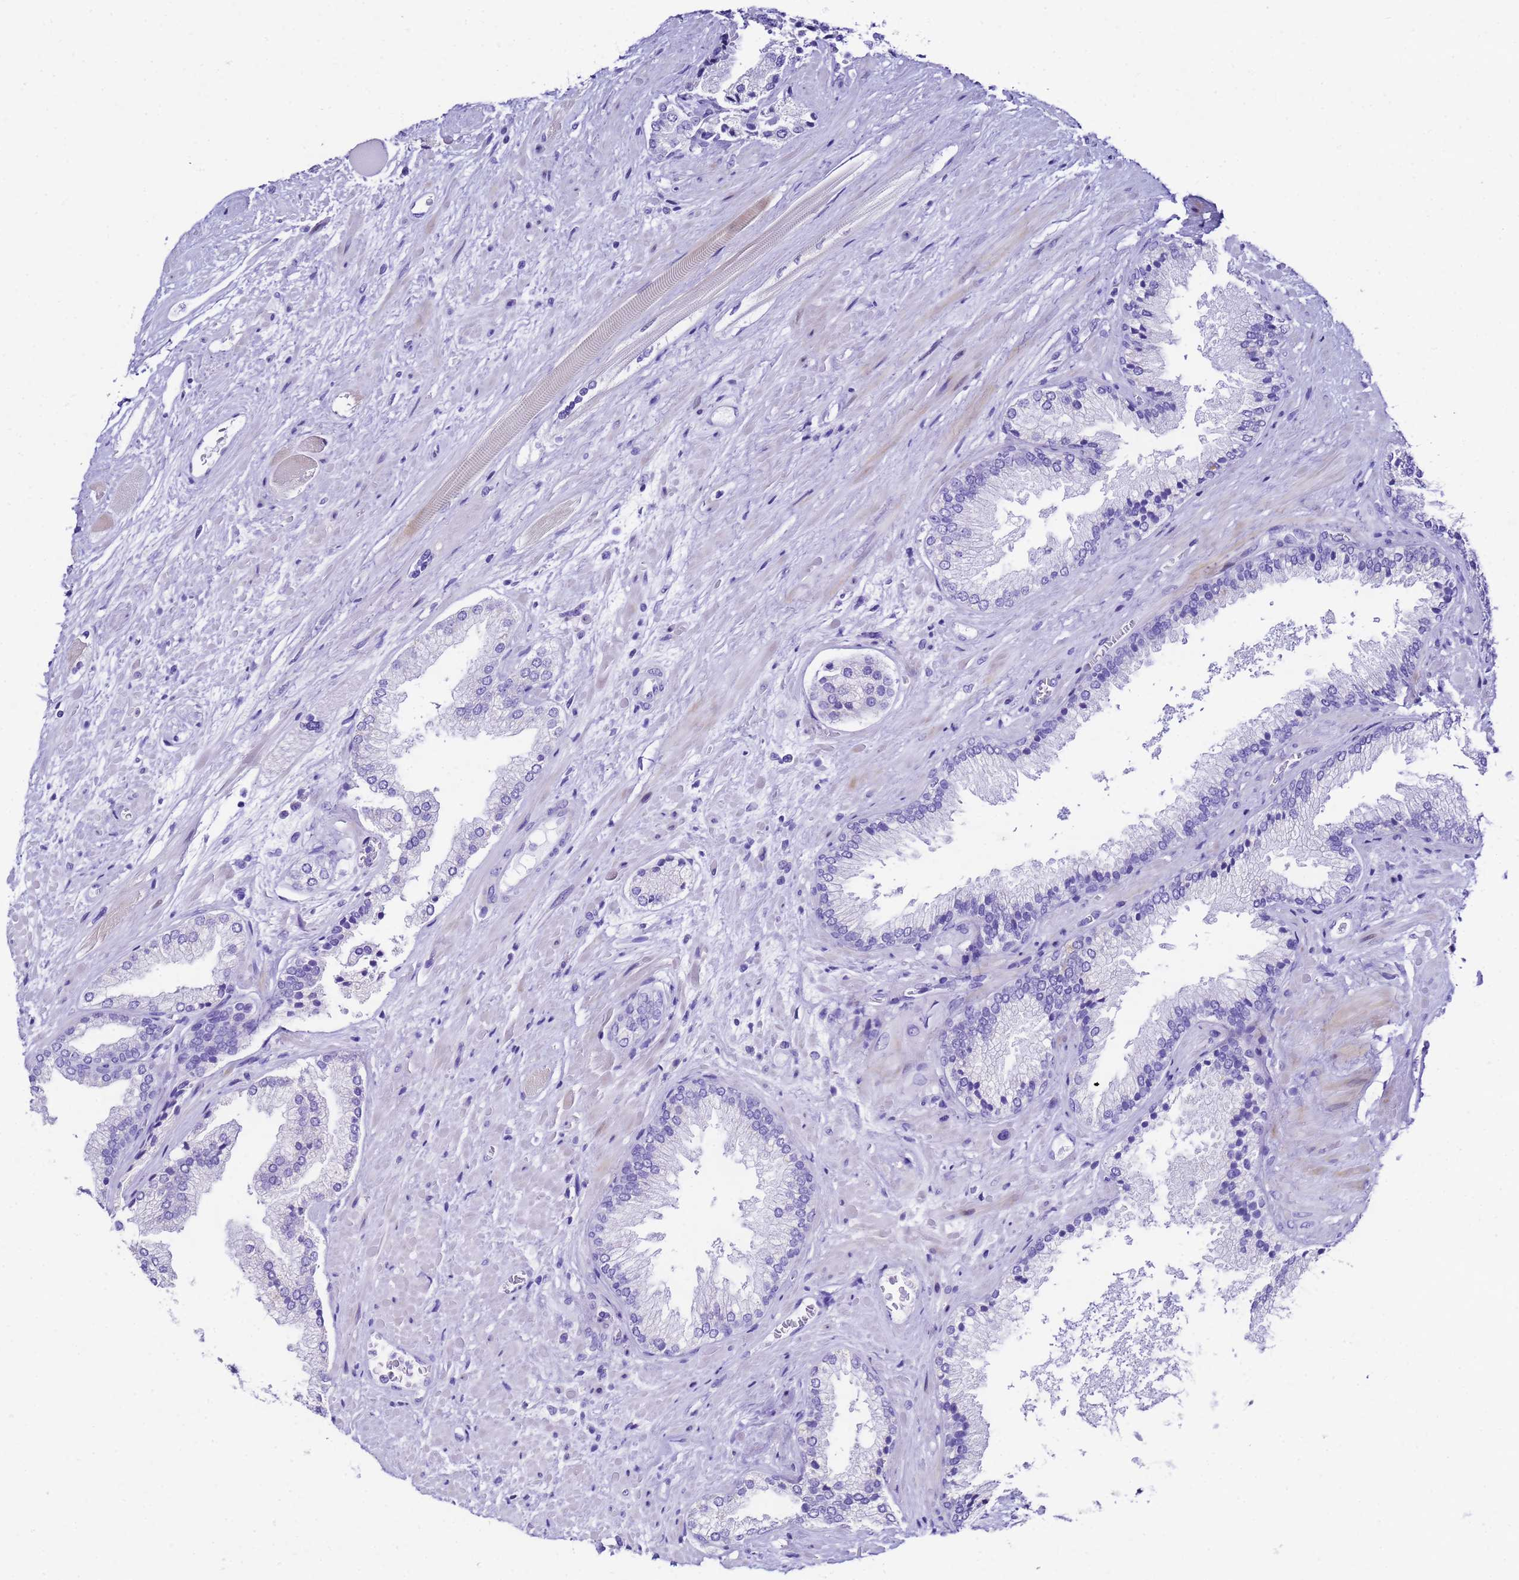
{"staining": {"intensity": "negative", "quantity": "none", "location": "none"}, "tissue": "prostate cancer", "cell_type": "Tumor cells", "image_type": "cancer", "snomed": [{"axis": "morphology", "description": "Adenocarcinoma, High grade"}, {"axis": "topography", "description": "Prostate"}], "caption": "The photomicrograph displays no staining of tumor cells in adenocarcinoma (high-grade) (prostate). (DAB (3,3'-diaminobenzidine) immunohistochemistry visualized using brightfield microscopy, high magnification).", "gene": "UGT2B10", "patient": {"sex": "male", "age": 71}}